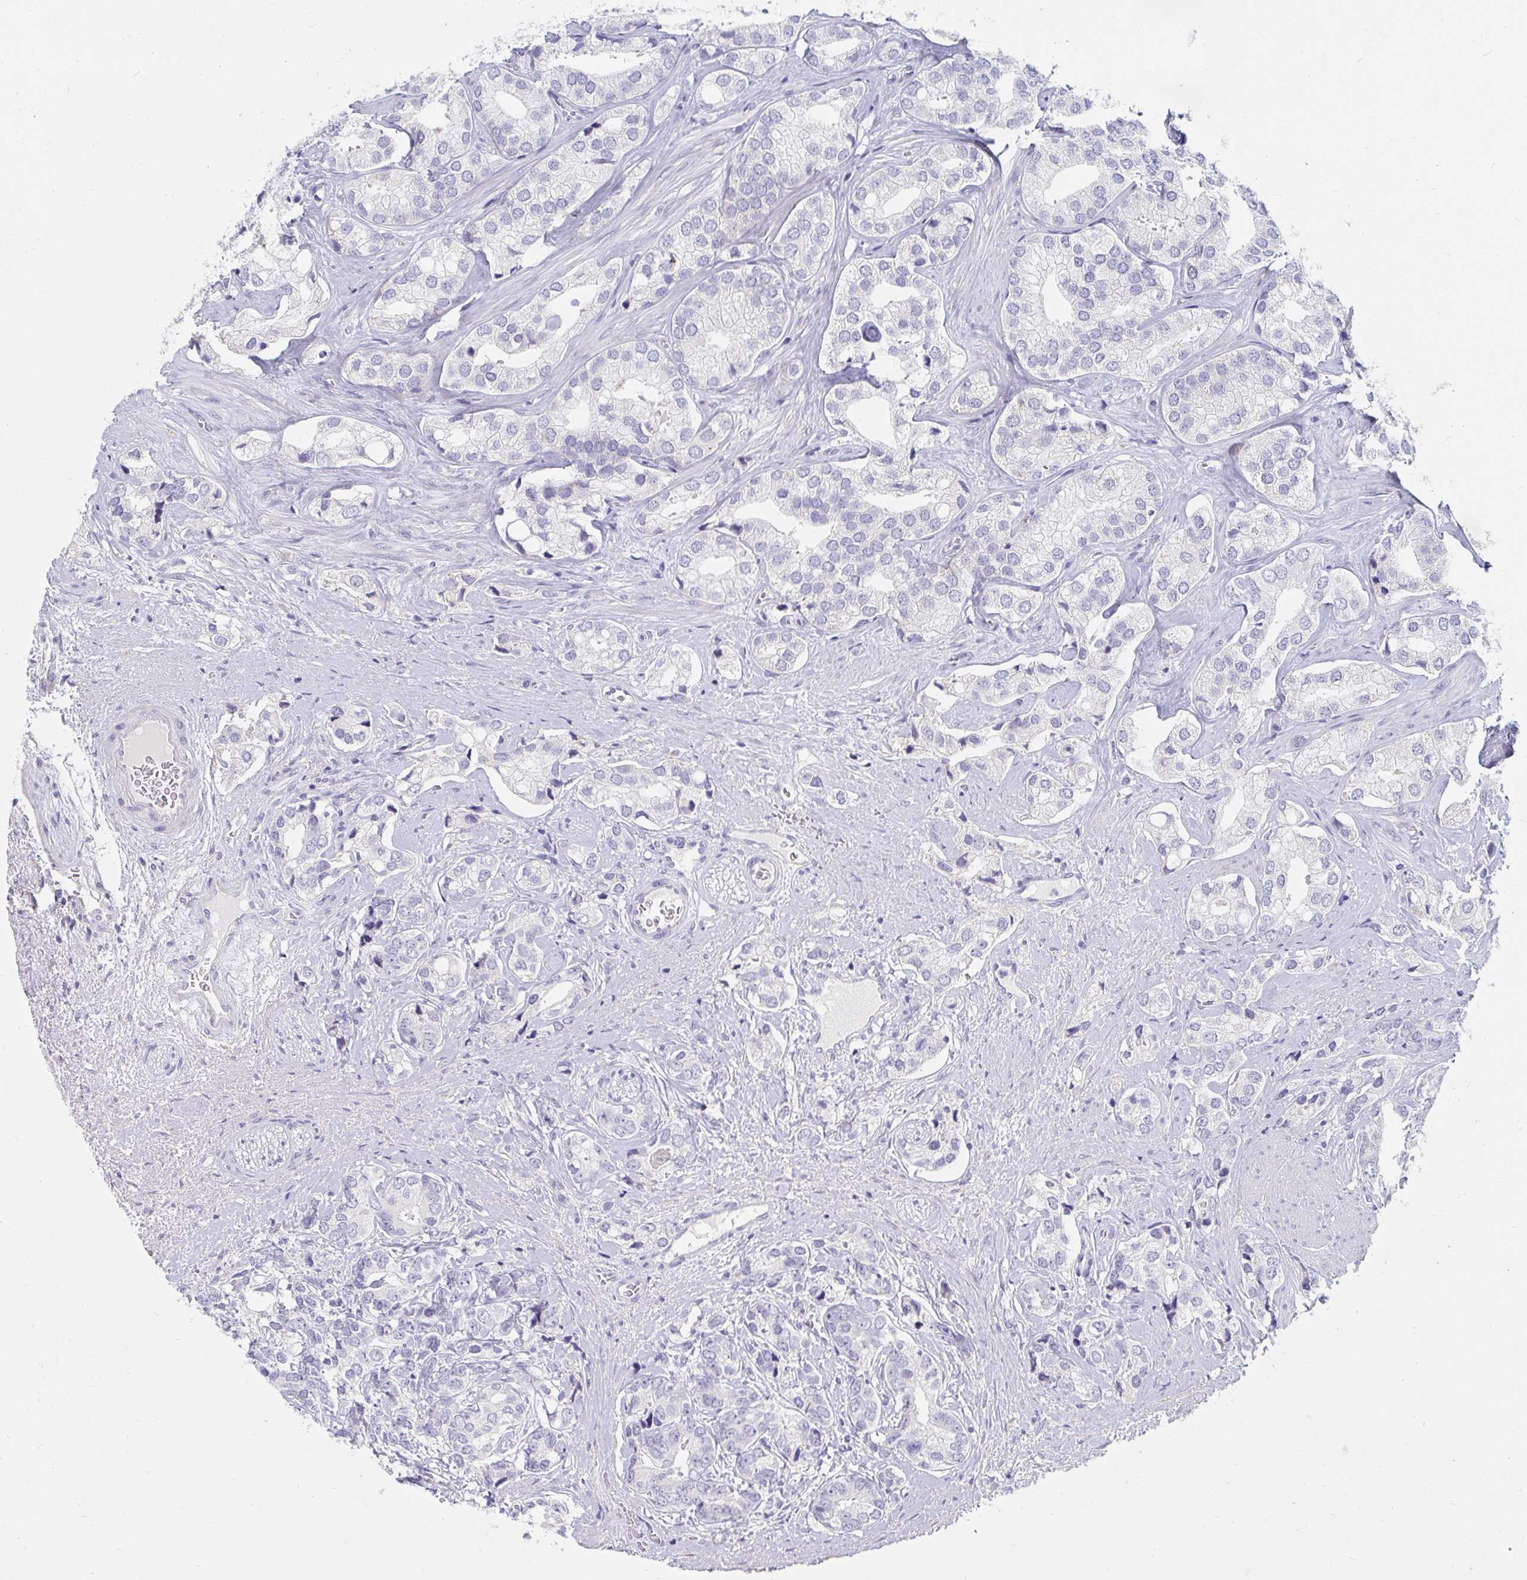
{"staining": {"intensity": "negative", "quantity": "none", "location": "none"}, "tissue": "prostate cancer", "cell_type": "Tumor cells", "image_type": "cancer", "snomed": [{"axis": "morphology", "description": "Adenocarcinoma, High grade"}, {"axis": "topography", "description": "Prostate"}], "caption": "The micrograph exhibits no significant staining in tumor cells of prostate high-grade adenocarcinoma.", "gene": "MYLK2", "patient": {"sex": "male", "age": 58}}